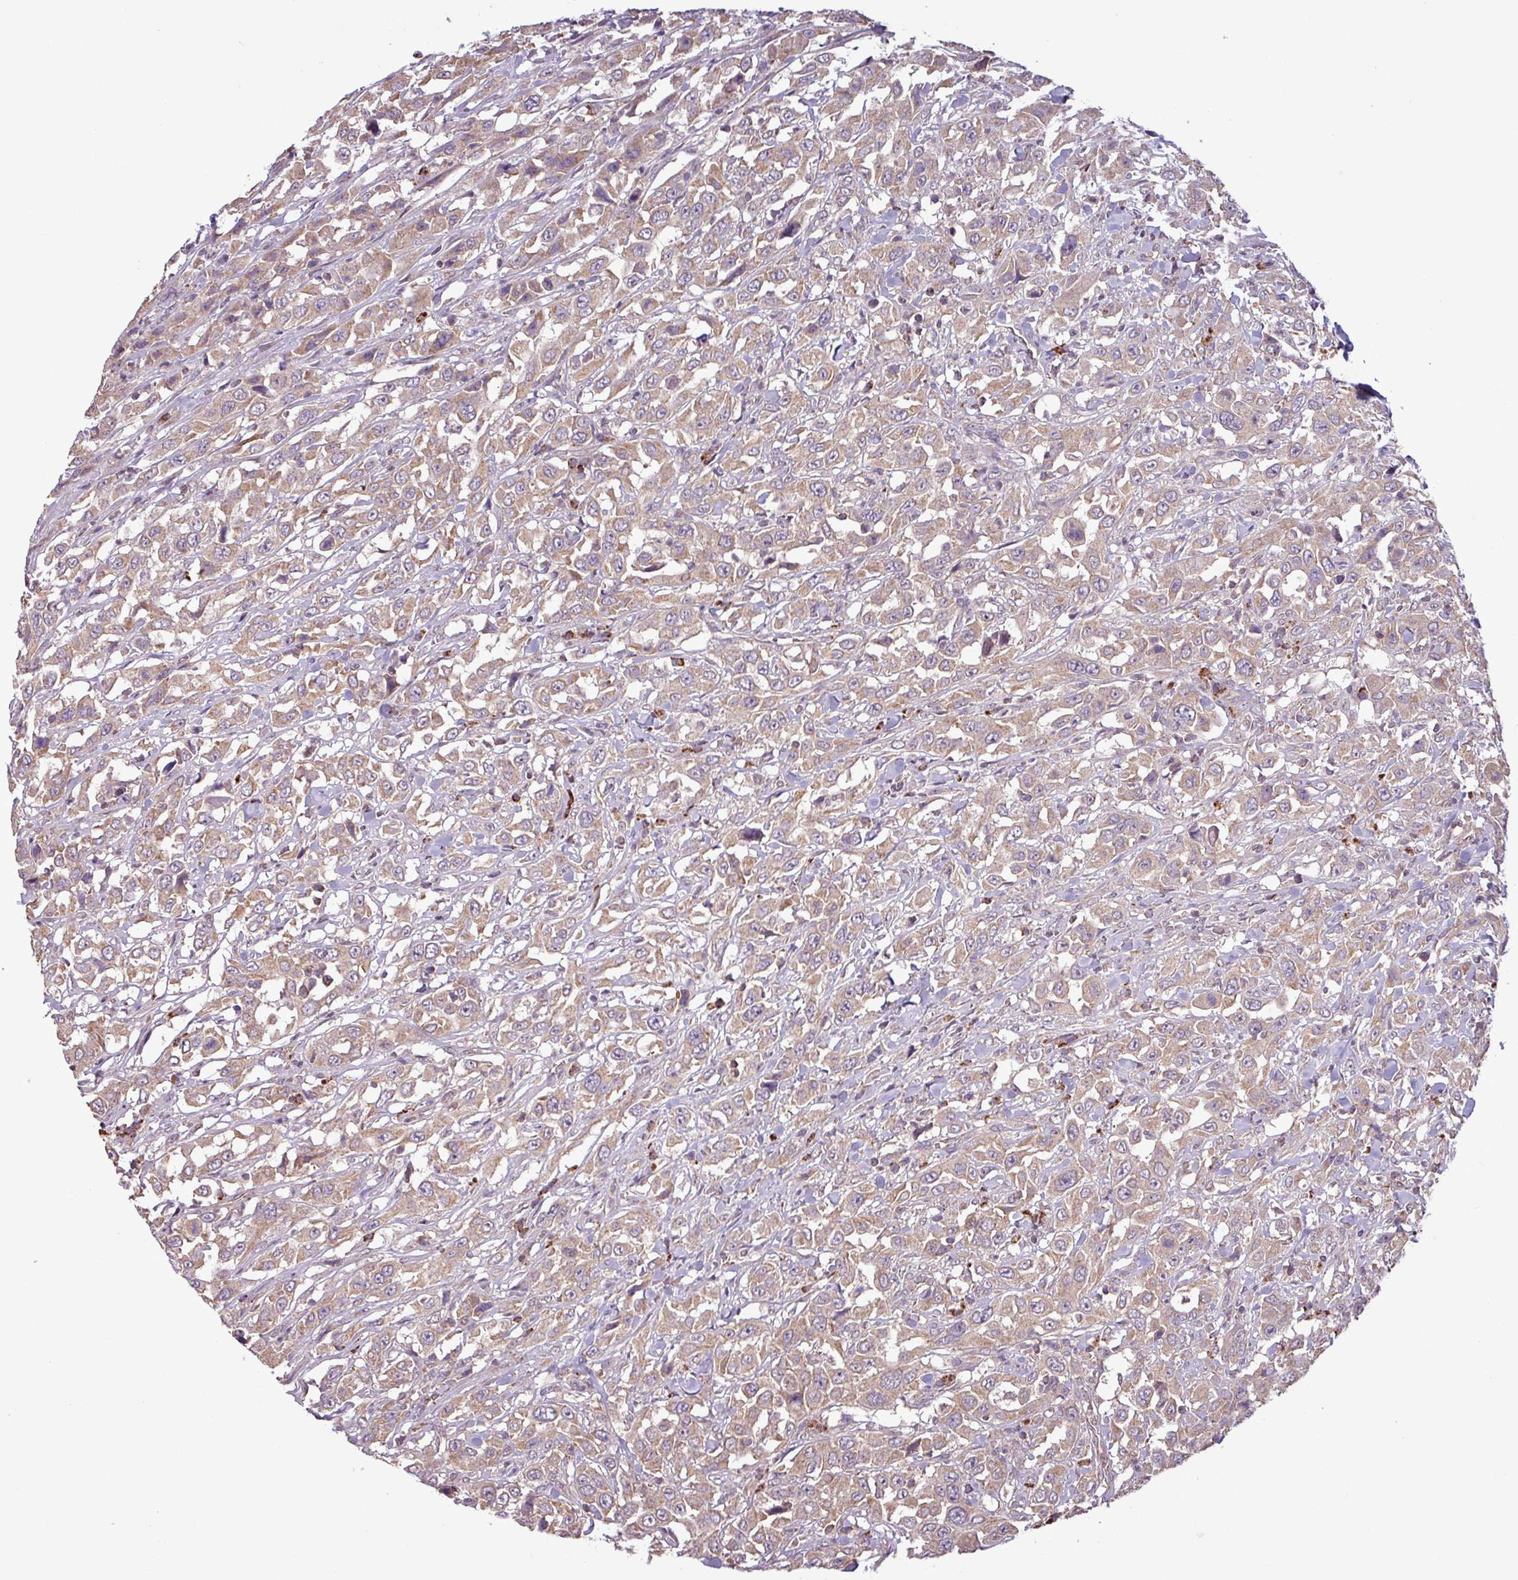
{"staining": {"intensity": "weak", "quantity": ">75%", "location": "cytoplasmic/membranous"}, "tissue": "urothelial cancer", "cell_type": "Tumor cells", "image_type": "cancer", "snomed": [{"axis": "morphology", "description": "Urothelial carcinoma, High grade"}, {"axis": "topography", "description": "Urinary bladder"}], "caption": "A brown stain highlights weak cytoplasmic/membranous staining of a protein in urothelial cancer tumor cells.", "gene": "MCTP2", "patient": {"sex": "male", "age": 61}}